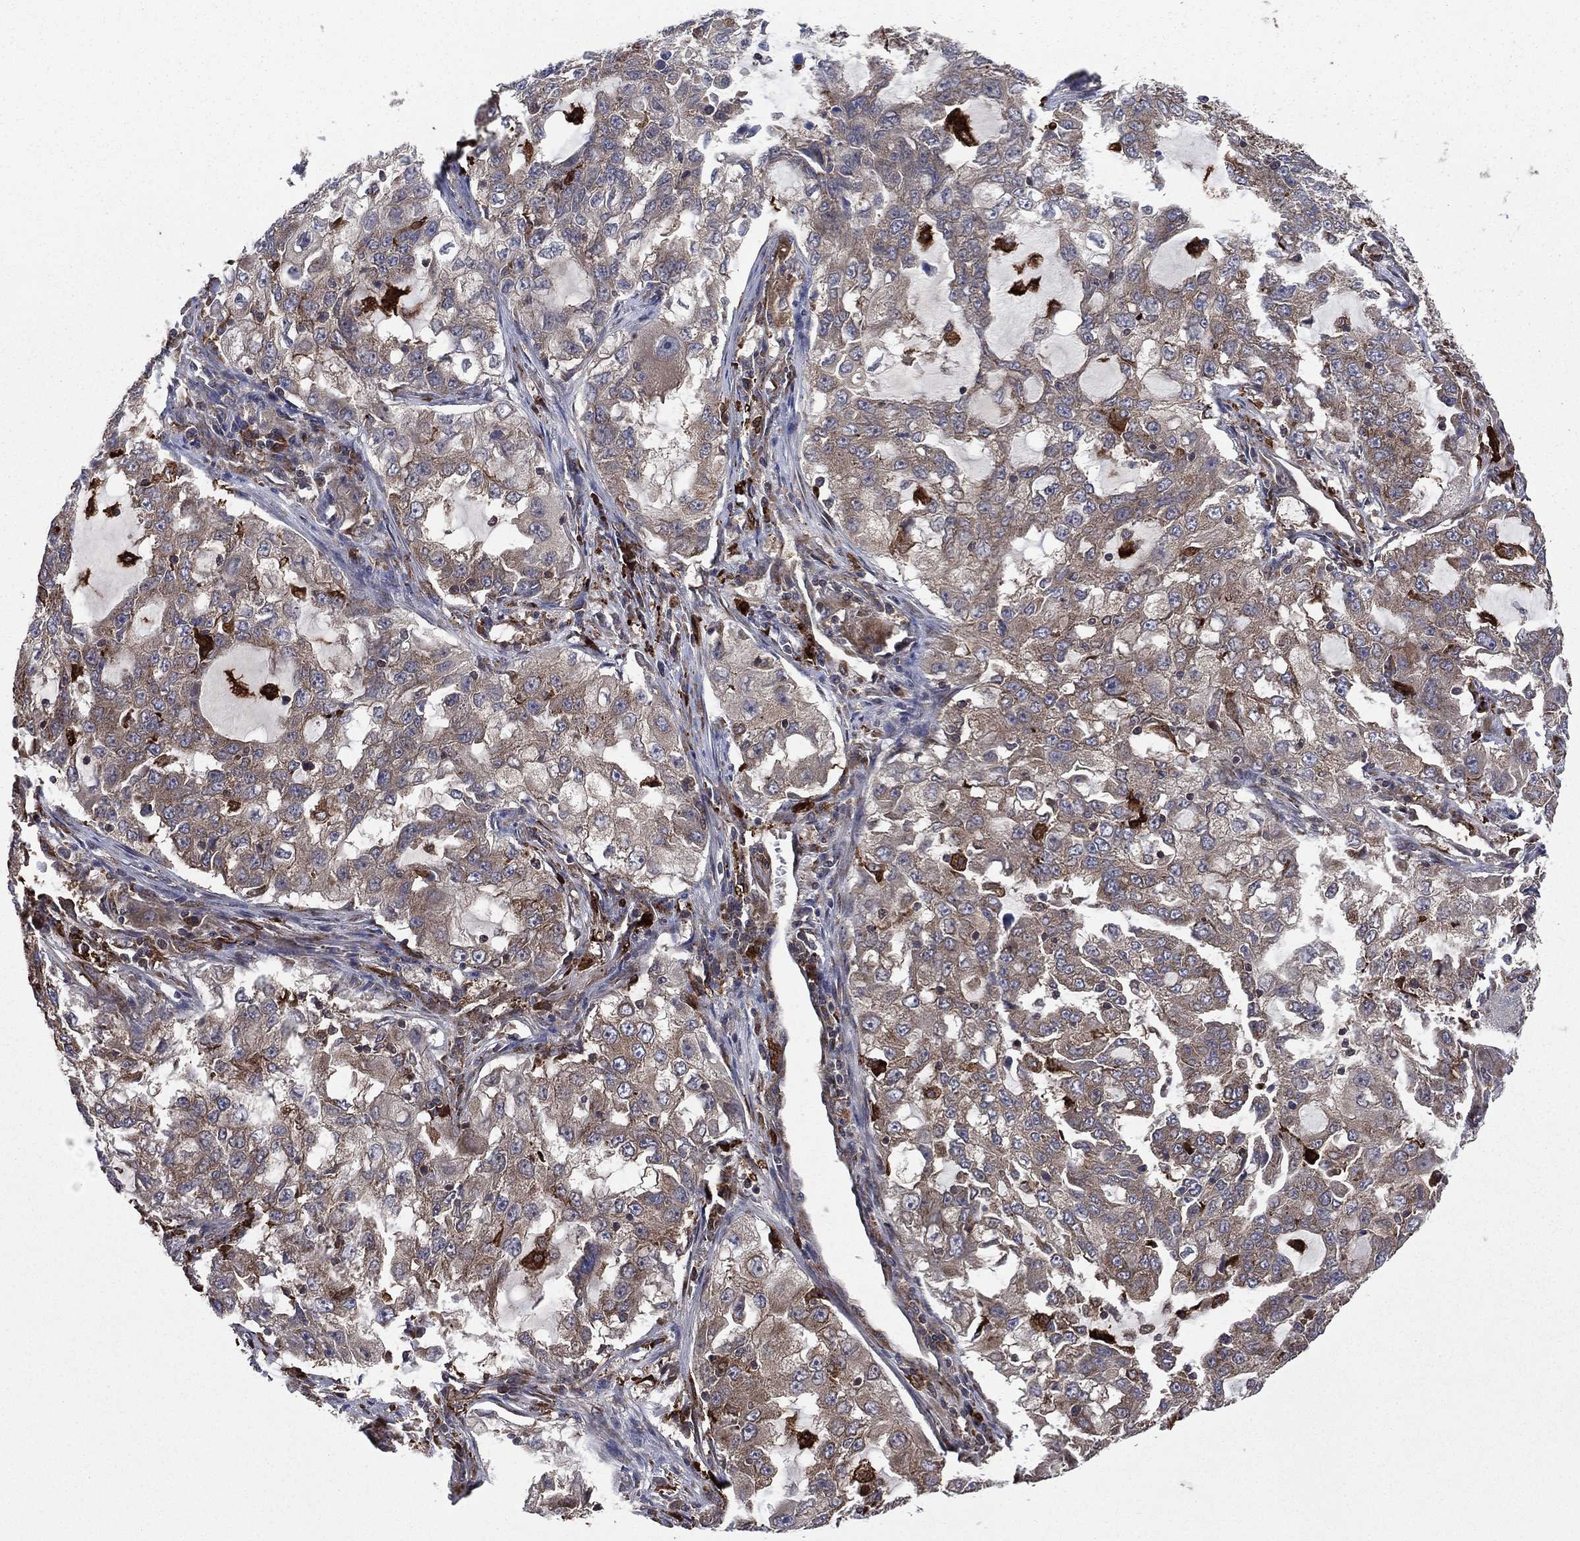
{"staining": {"intensity": "weak", "quantity": "<25%", "location": "cytoplasmic/membranous"}, "tissue": "lung cancer", "cell_type": "Tumor cells", "image_type": "cancer", "snomed": [{"axis": "morphology", "description": "Adenocarcinoma, NOS"}, {"axis": "topography", "description": "Lung"}], "caption": "Image shows no significant protein positivity in tumor cells of lung cancer. (Stains: DAB immunohistochemistry (IHC) with hematoxylin counter stain, Microscopy: brightfield microscopy at high magnification).", "gene": "C2orf76", "patient": {"sex": "female", "age": 61}}